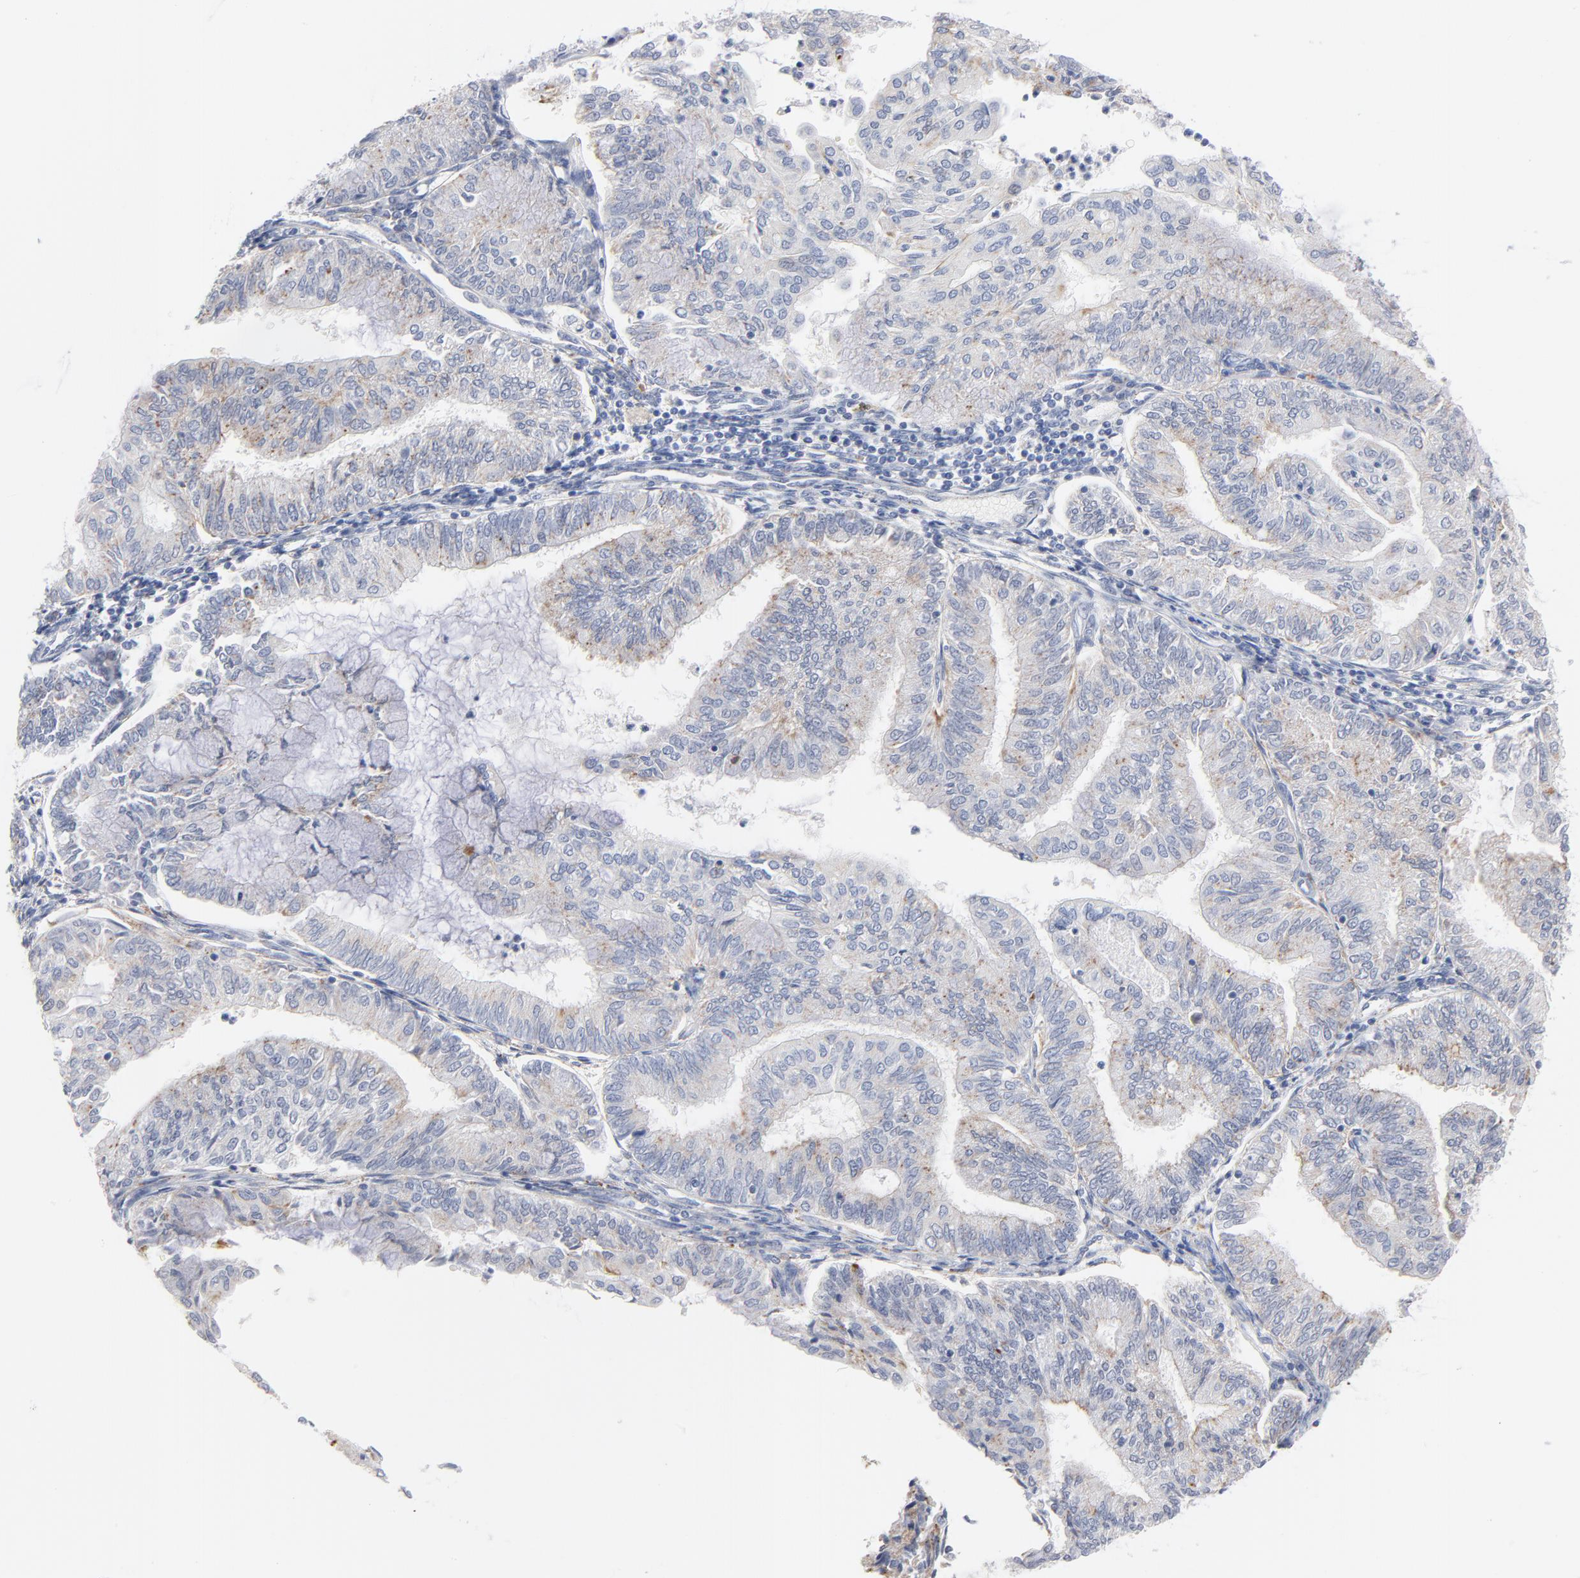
{"staining": {"intensity": "weak", "quantity": "25%-75%", "location": "cytoplasmic/membranous"}, "tissue": "endometrial cancer", "cell_type": "Tumor cells", "image_type": "cancer", "snomed": [{"axis": "morphology", "description": "Adenocarcinoma, NOS"}, {"axis": "topography", "description": "Endometrium"}], "caption": "A photomicrograph of human endometrial cancer stained for a protein demonstrates weak cytoplasmic/membranous brown staining in tumor cells.", "gene": "LTBP2", "patient": {"sex": "female", "age": 59}}